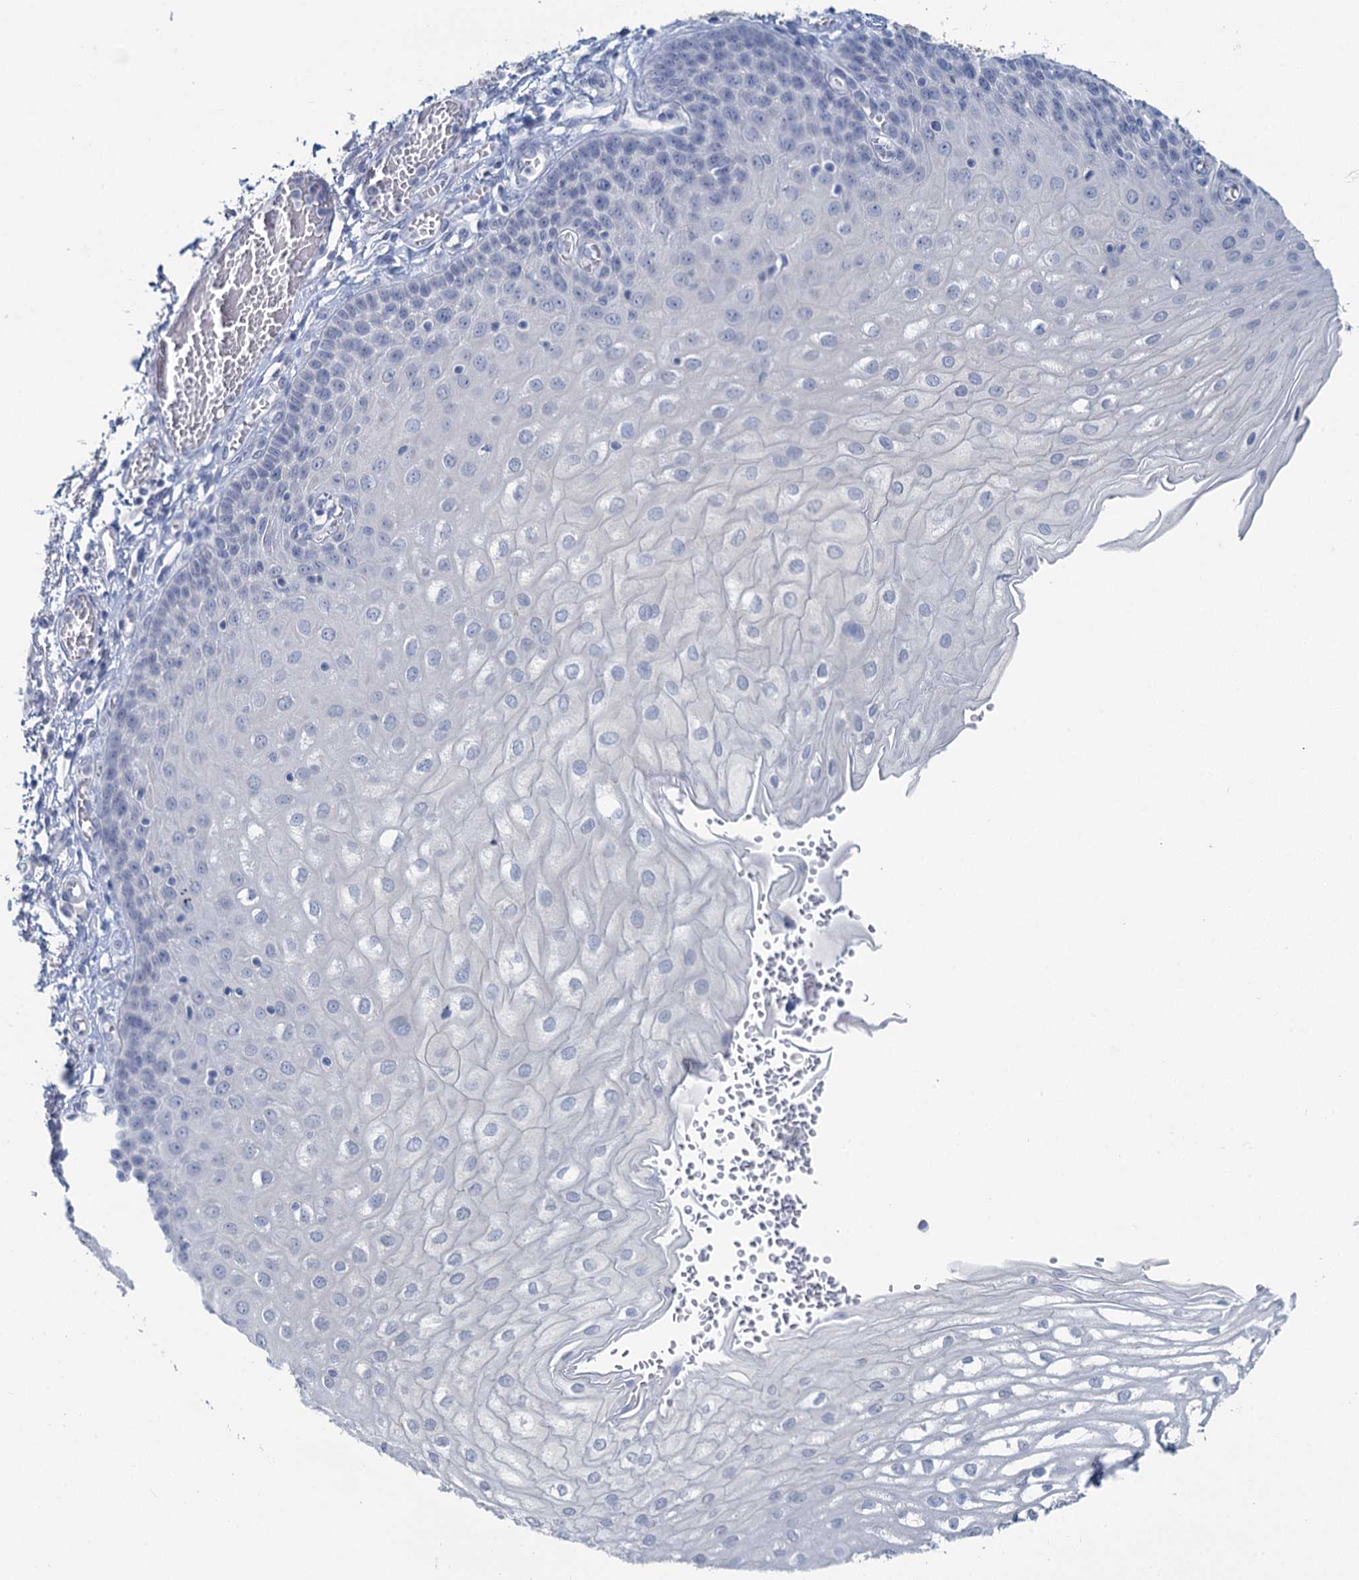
{"staining": {"intensity": "negative", "quantity": "none", "location": "none"}, "tissue": "esophagus", "cell_type": "Squamous epithelial cells", "image_type": "normal", "snomed": [{"axis": "morphology", "description": "Normal tissue, NOS"}, {"axis": "topography", "description": "Esophagus"}], "caption": "IHC micrograph of unremarkable esophagus: human esophagus stained with DAB (3,3'-diaminobenzidine) displays no significant protein positivity in squamous epithelial cells. (DAB IHC with hematoxylin counter stain).", "gene": "CHGA", "patient": {"sex": "male", "age": 81}}